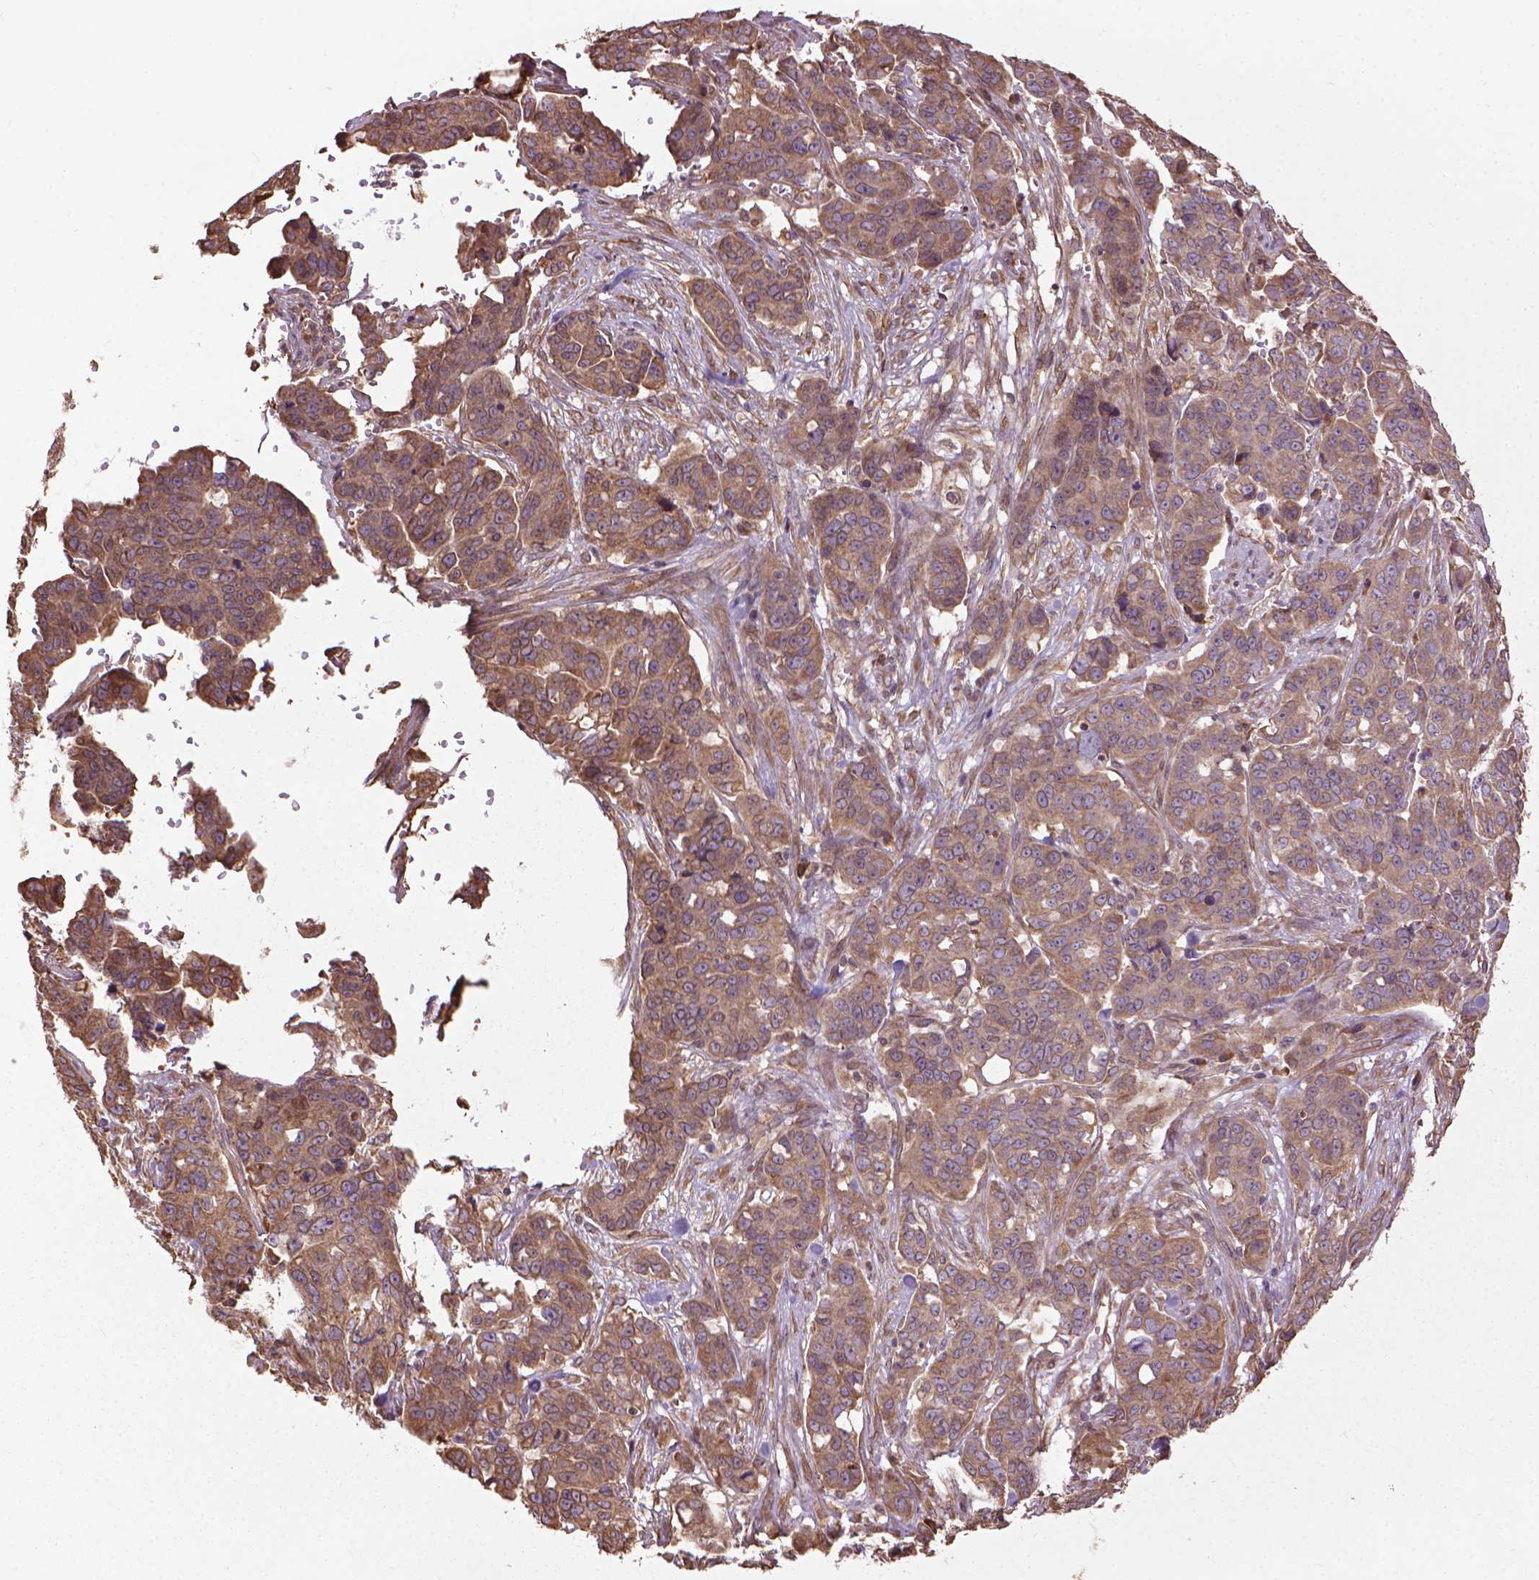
{"staining": {"intensity": "moderate", "quantity": ">75%", "location": "cytoplasmic/membranous"}, "tissue": "ovarian cancer", "cell_type": "Tumor cells", "image_type": "cancer", "snomed": [{"axis": "morphology", "description": "Carcinoma, endometroid"}, {"axis": "topography", "description": "Ovary"}], "caption": "Immunohistochemistry of endometroid carcinoma (ovarian) demonstrates medium levels of moderate cytoplasmic/membranous positivity in approximately >75% of tumor cells.", "gene": "GAS1", "patient": {"sex": "female", "age": 78}}